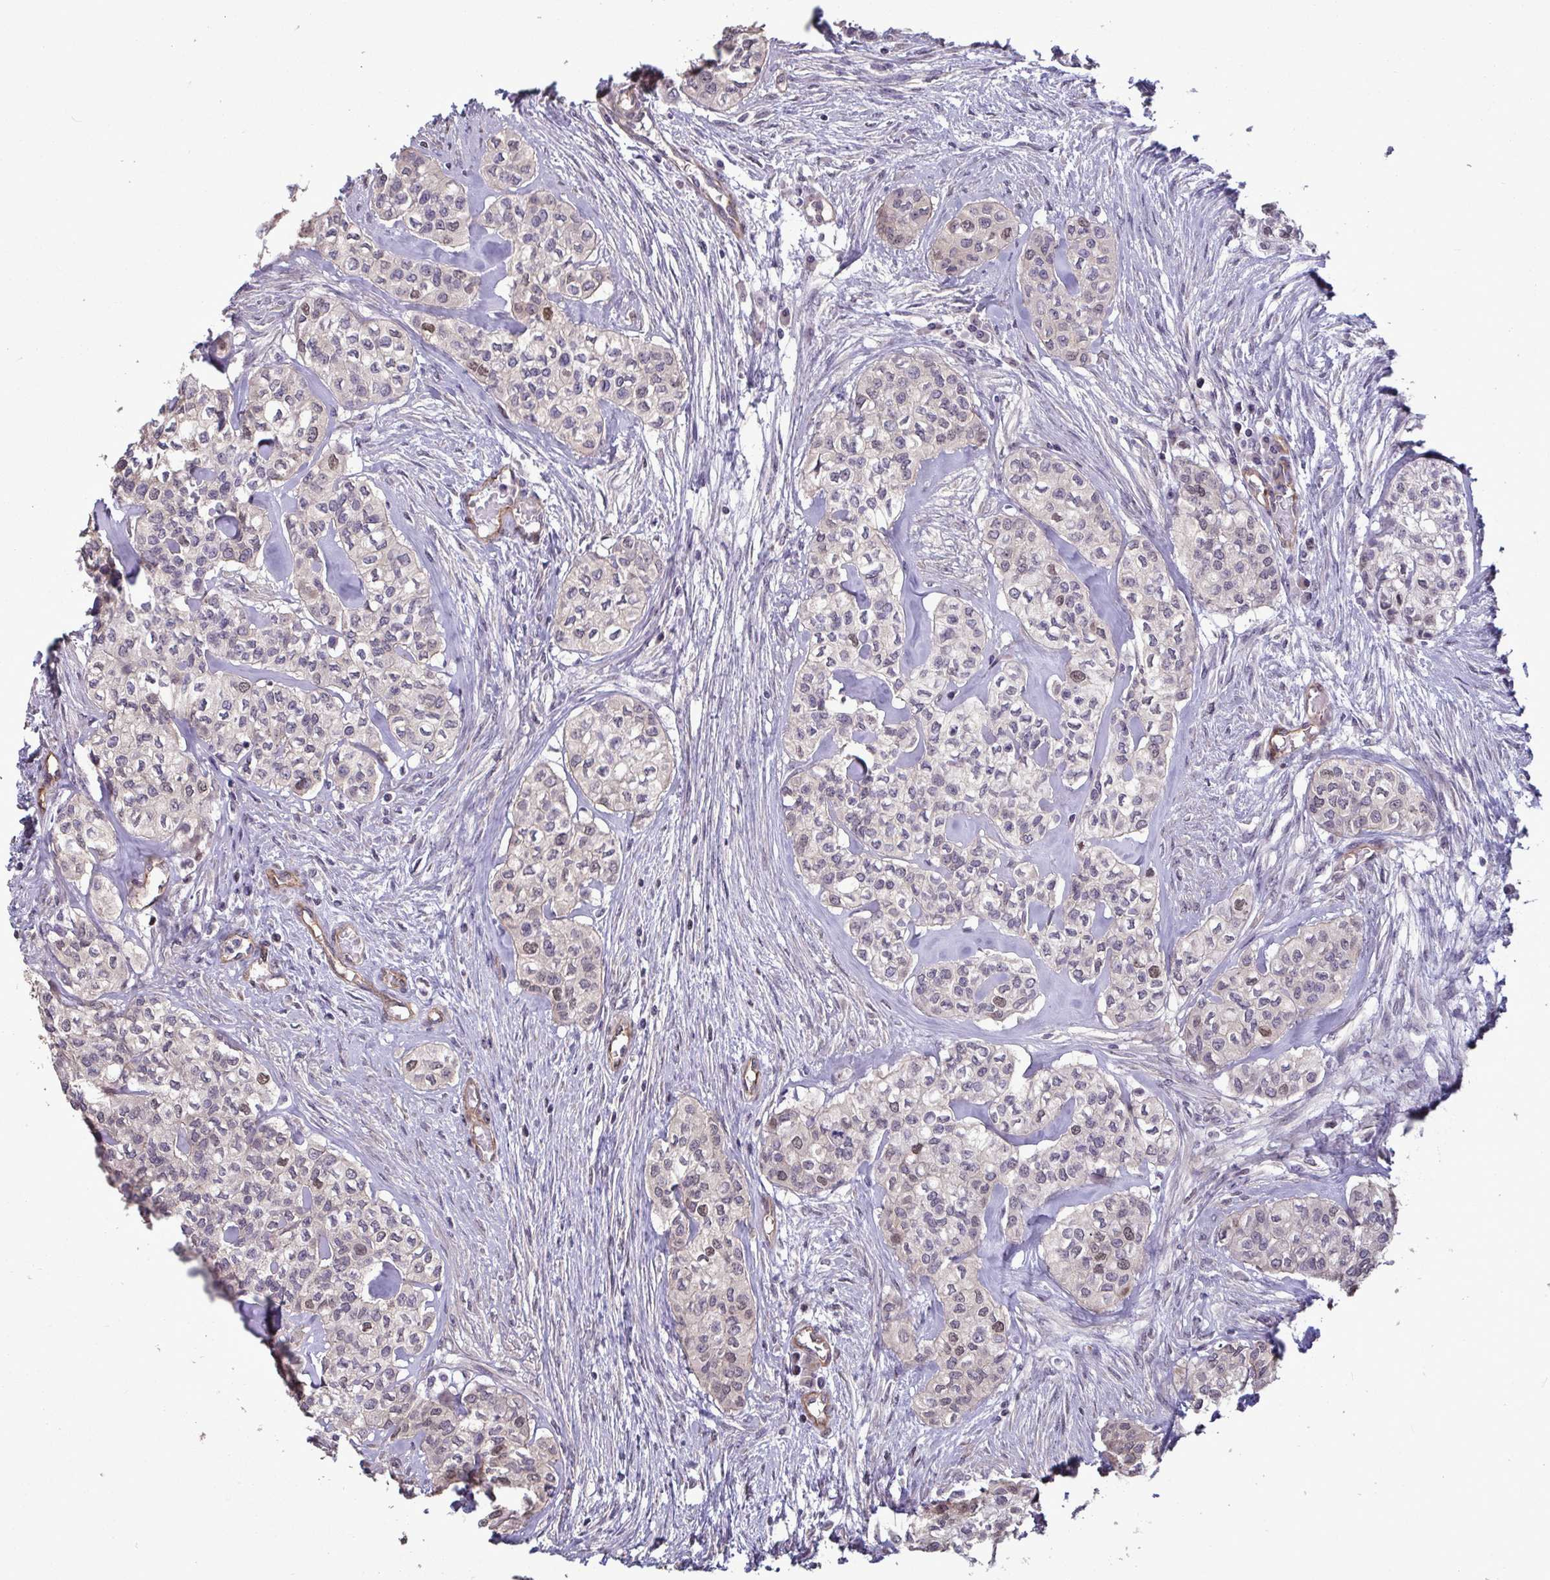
{"staining": {"intensity": "moderate", "quantity": "<25%", "location": "nuclear"}, "tissue": "head and neck cancer", "cell_type": "Tumor cells", "image_type": "cancer", "snomed": [{"axis": "morphology", "description": "Adenocarcinoma, NOS"}, {"axis": "topography", "description": "Head-Neck"}], "caption": "Brown immunohistochemical staining in human adenocarcinoma (head and neck) displays moderate nuclear positivity in approximately <25% of tumor cells.", "gene": "IPO5", "patient": {"sex": "male", "age": 81}}